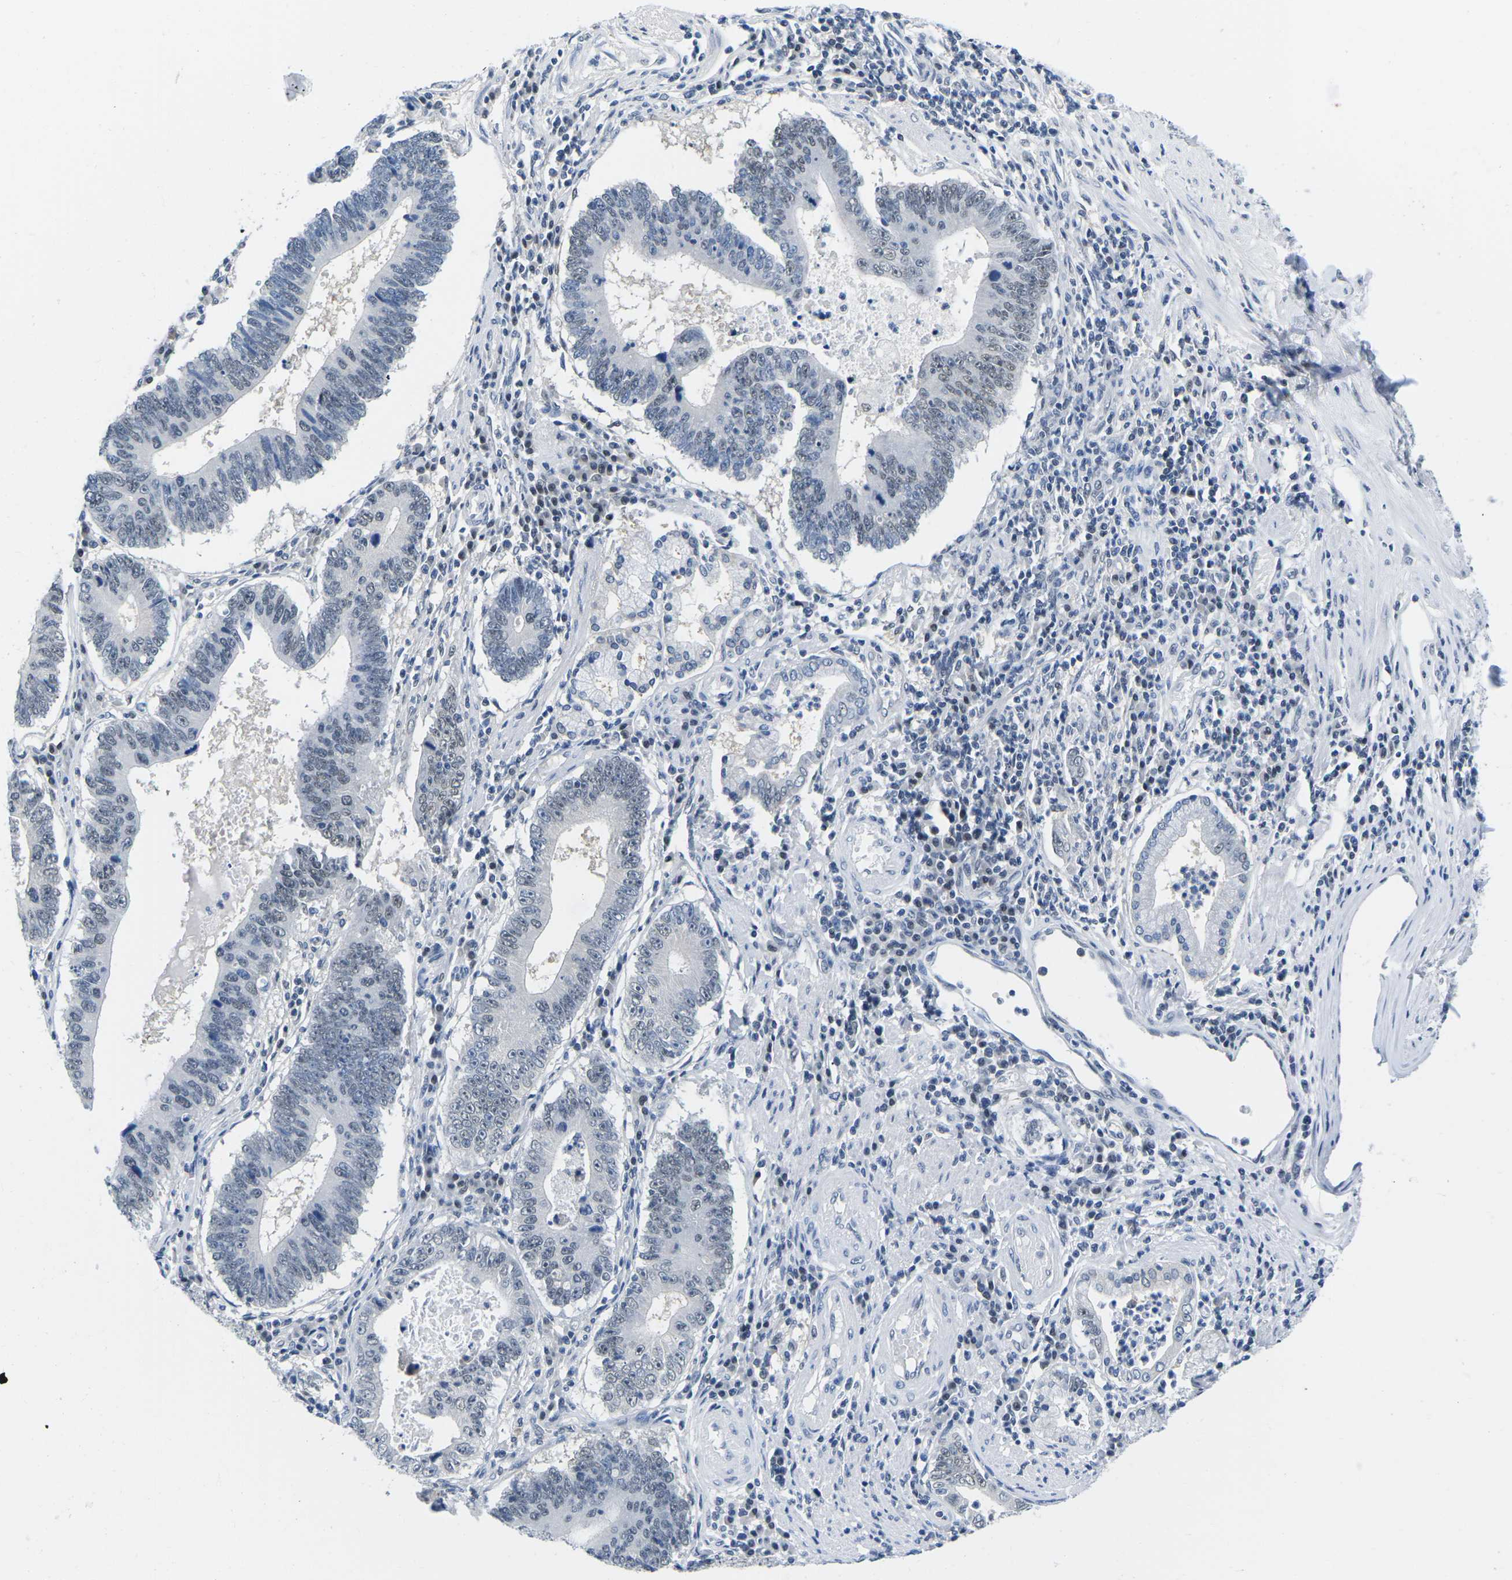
{"staining": {"intensity": "weak", "quantity": "<25%", "location": "nuclear"}, "tissue": "stomach cancer", "cell_type": "Tumor cells", "image_type": "cancer", "snomed": [{"axis": "morphology", "description": "Adenocarcinoma, NOS"}, {"axis": "topography", "description": "Stomach"}], "caption": "Stomach cancer stained for a protein using IHC displays no staining tumor cells.", "gene": "UBA7", "patient": {"sex": "male", "age": 59}}